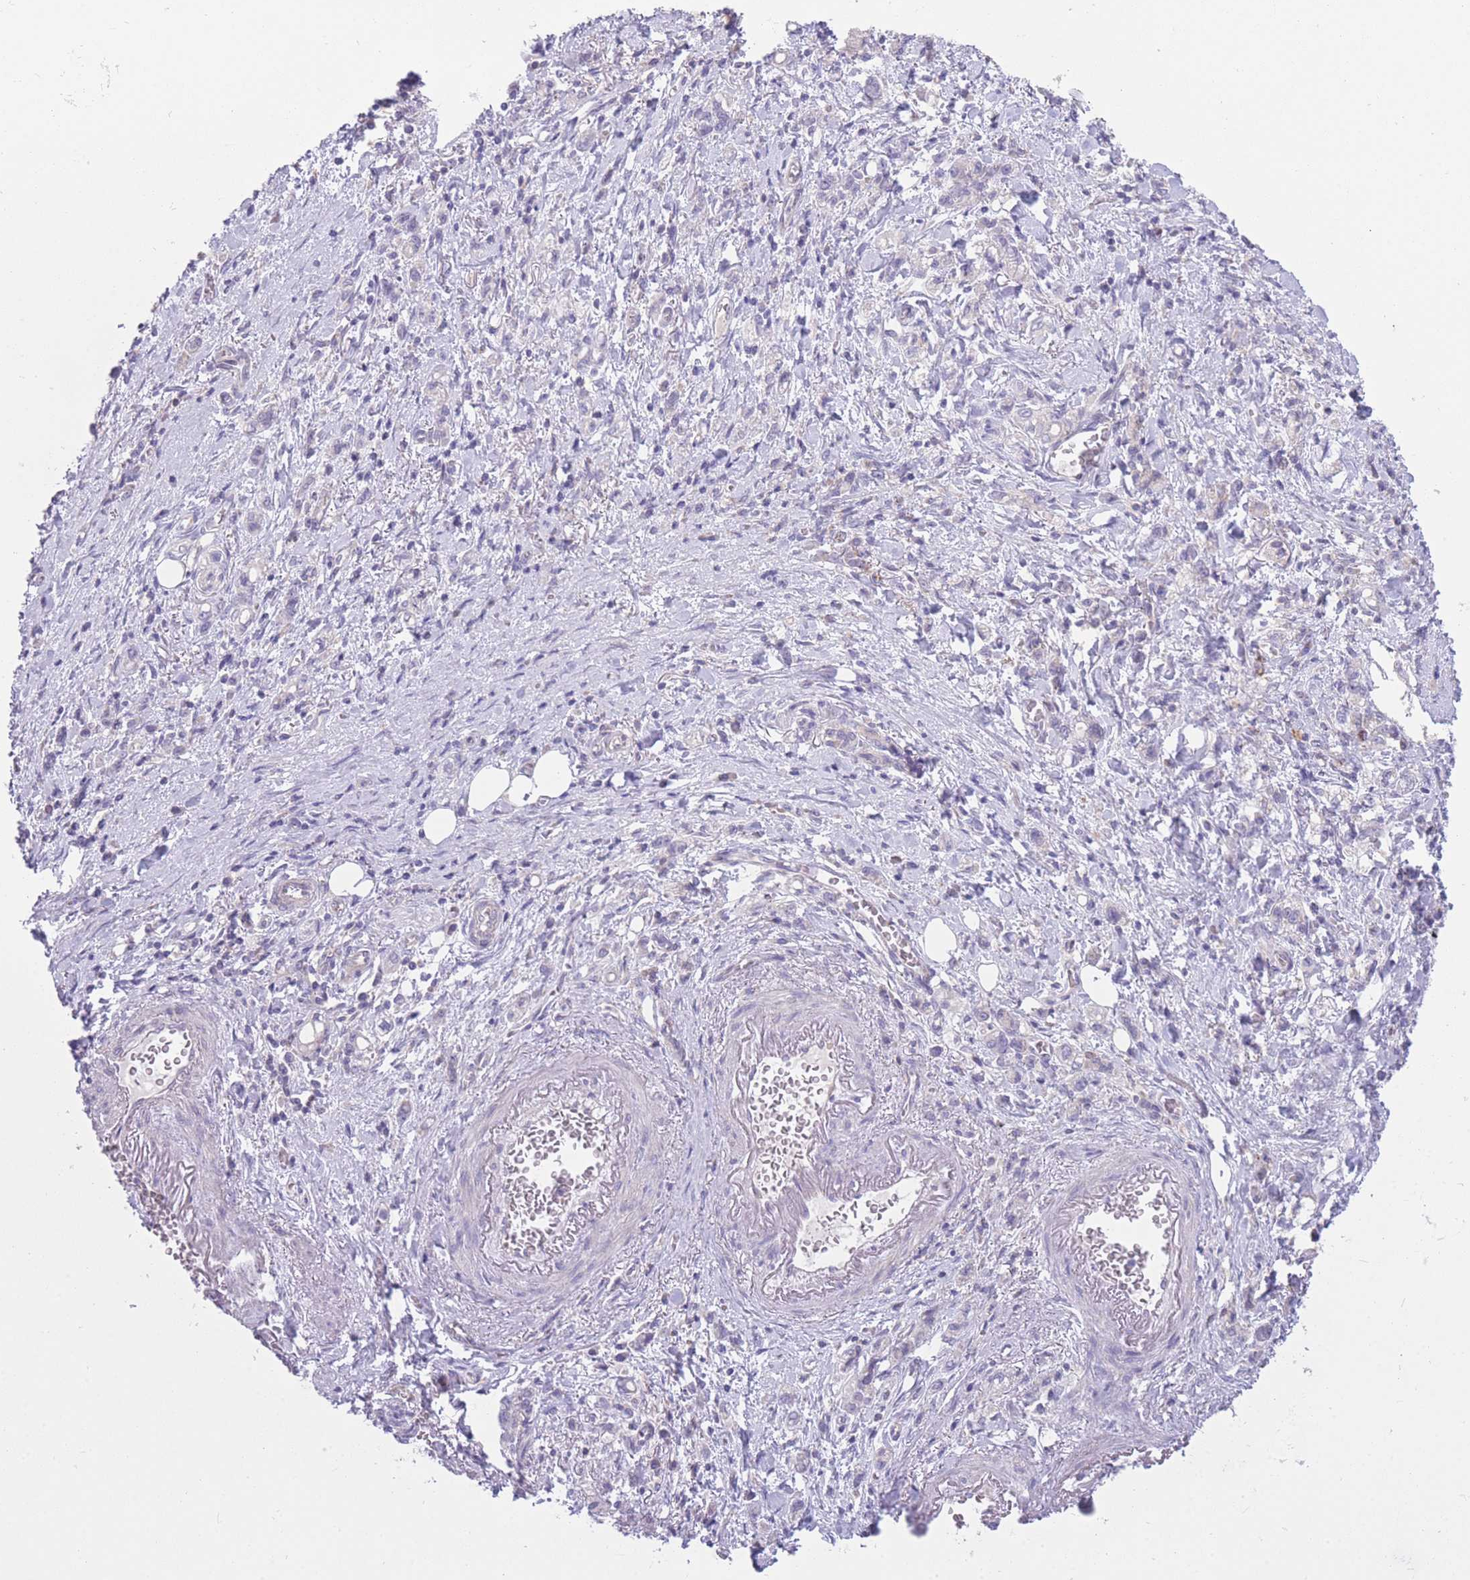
{"staining": {"intensity": "negative", "quantity": "none", "location": "none"}, "tissue": "stomach cancer", "cell_type": "Tumor cells", "image_type": "cancer", "snomed": [{"axis": "morphology", "description": "Adenocarcinoma, NOS"}, {"axis": "topography", "description": "Stomach"}], "caption": "Tumor cells are negative for brown protein staining in adenocarcinoma (stomach). Brightfield microscopy of immunohistochemistry stained with DAB (brown) and hematoxylin (blue), captured at high magnification.", "gene": "CCT6B", "patient": {"sex": "male", "age": 77}}